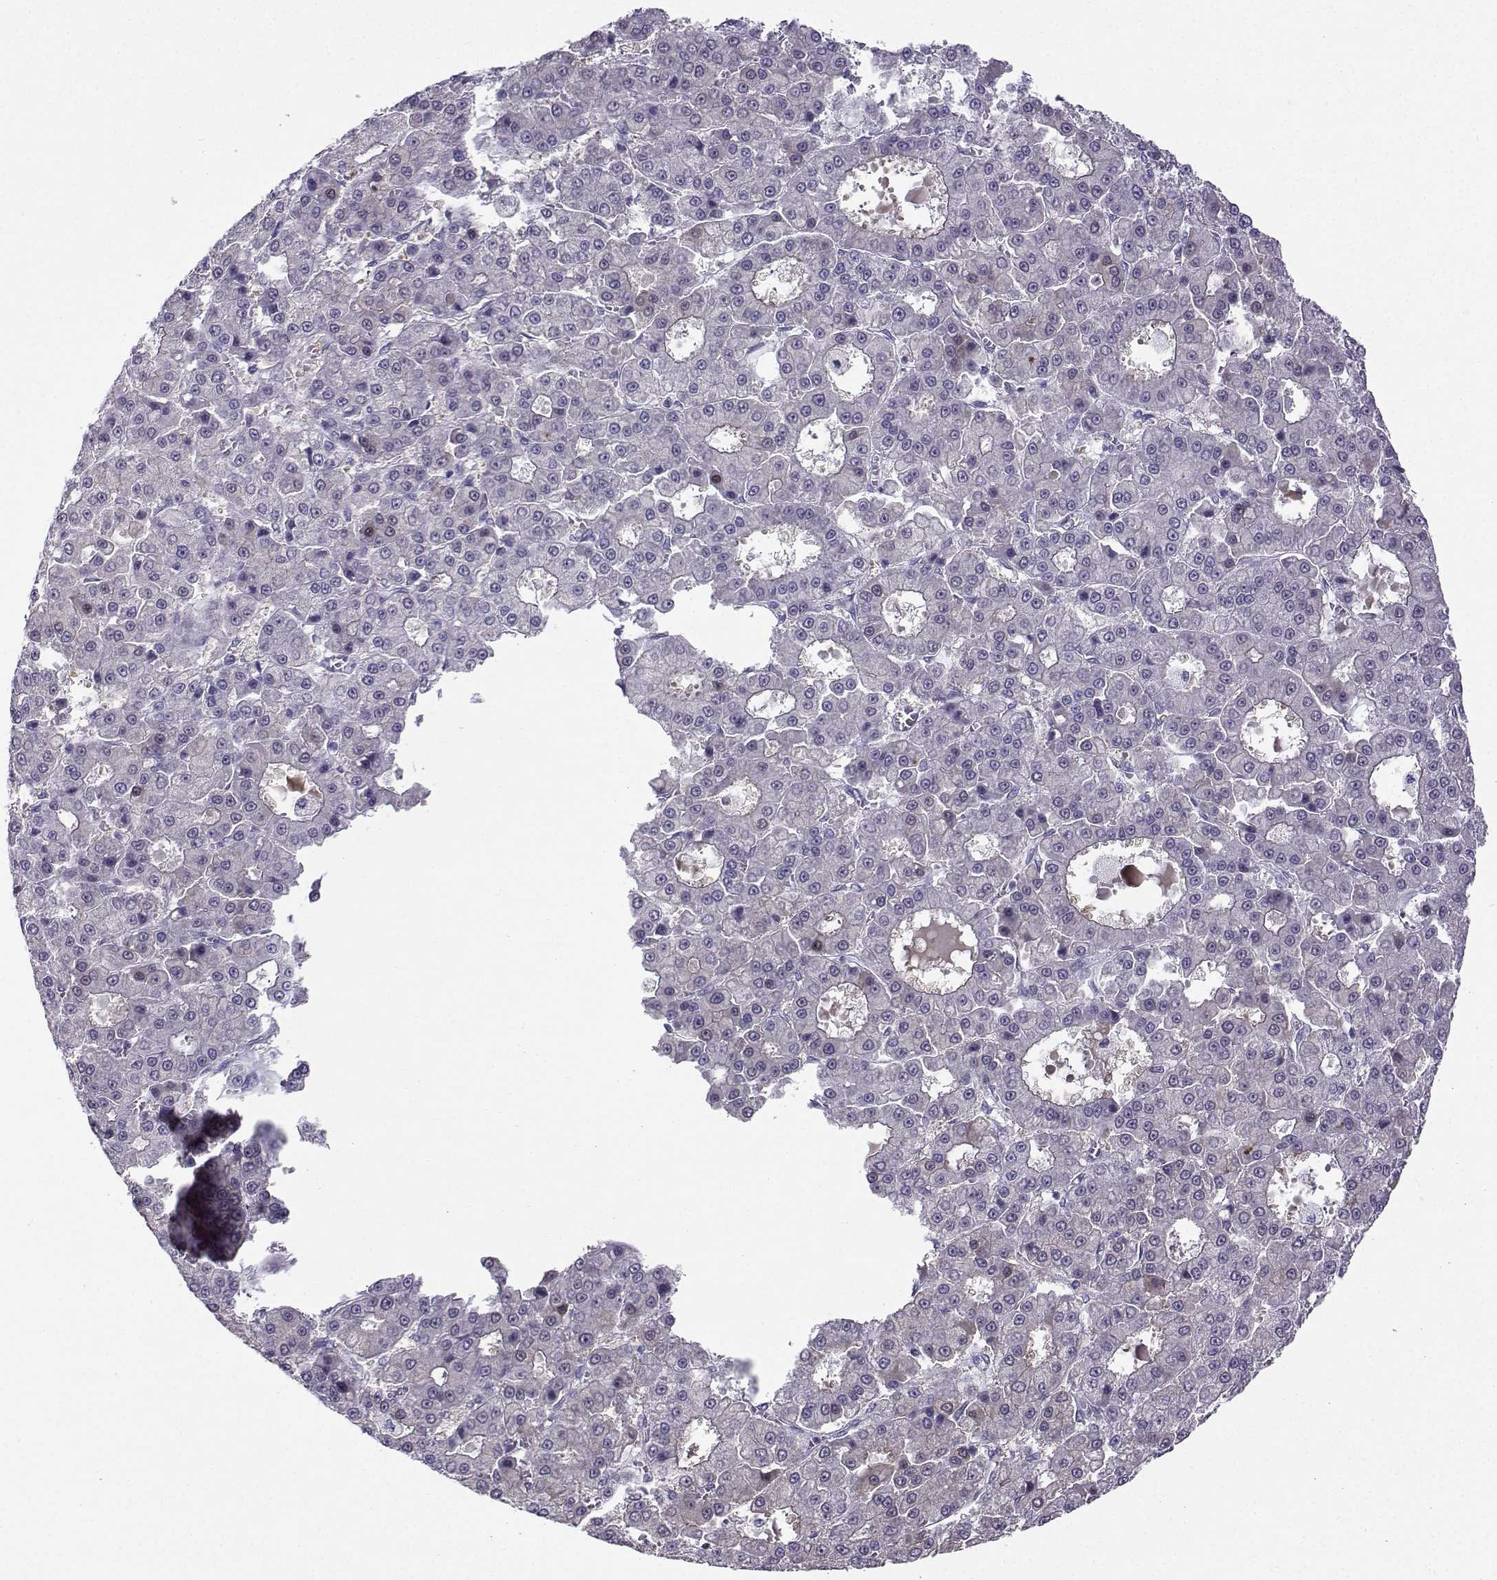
{"staining": {"intensity": "negative", "quantity": "none", "location": "none"}, "tissue": "liver cancer", "cell_type": "Tumor cells", "image_type": "cancer", "snomed": [{"axis": "morphology", "description": "Carcinoma, Hepatocellular, NOS"}, {"axis": "topography", "description": "Liver"}], "caption": "A histopathology image of human hepatocellular carcinoma (liver) is negative for staining in tumor cells.", "gene": "ZBTB8B", "patient": {"sex": "male", "age": 70}}